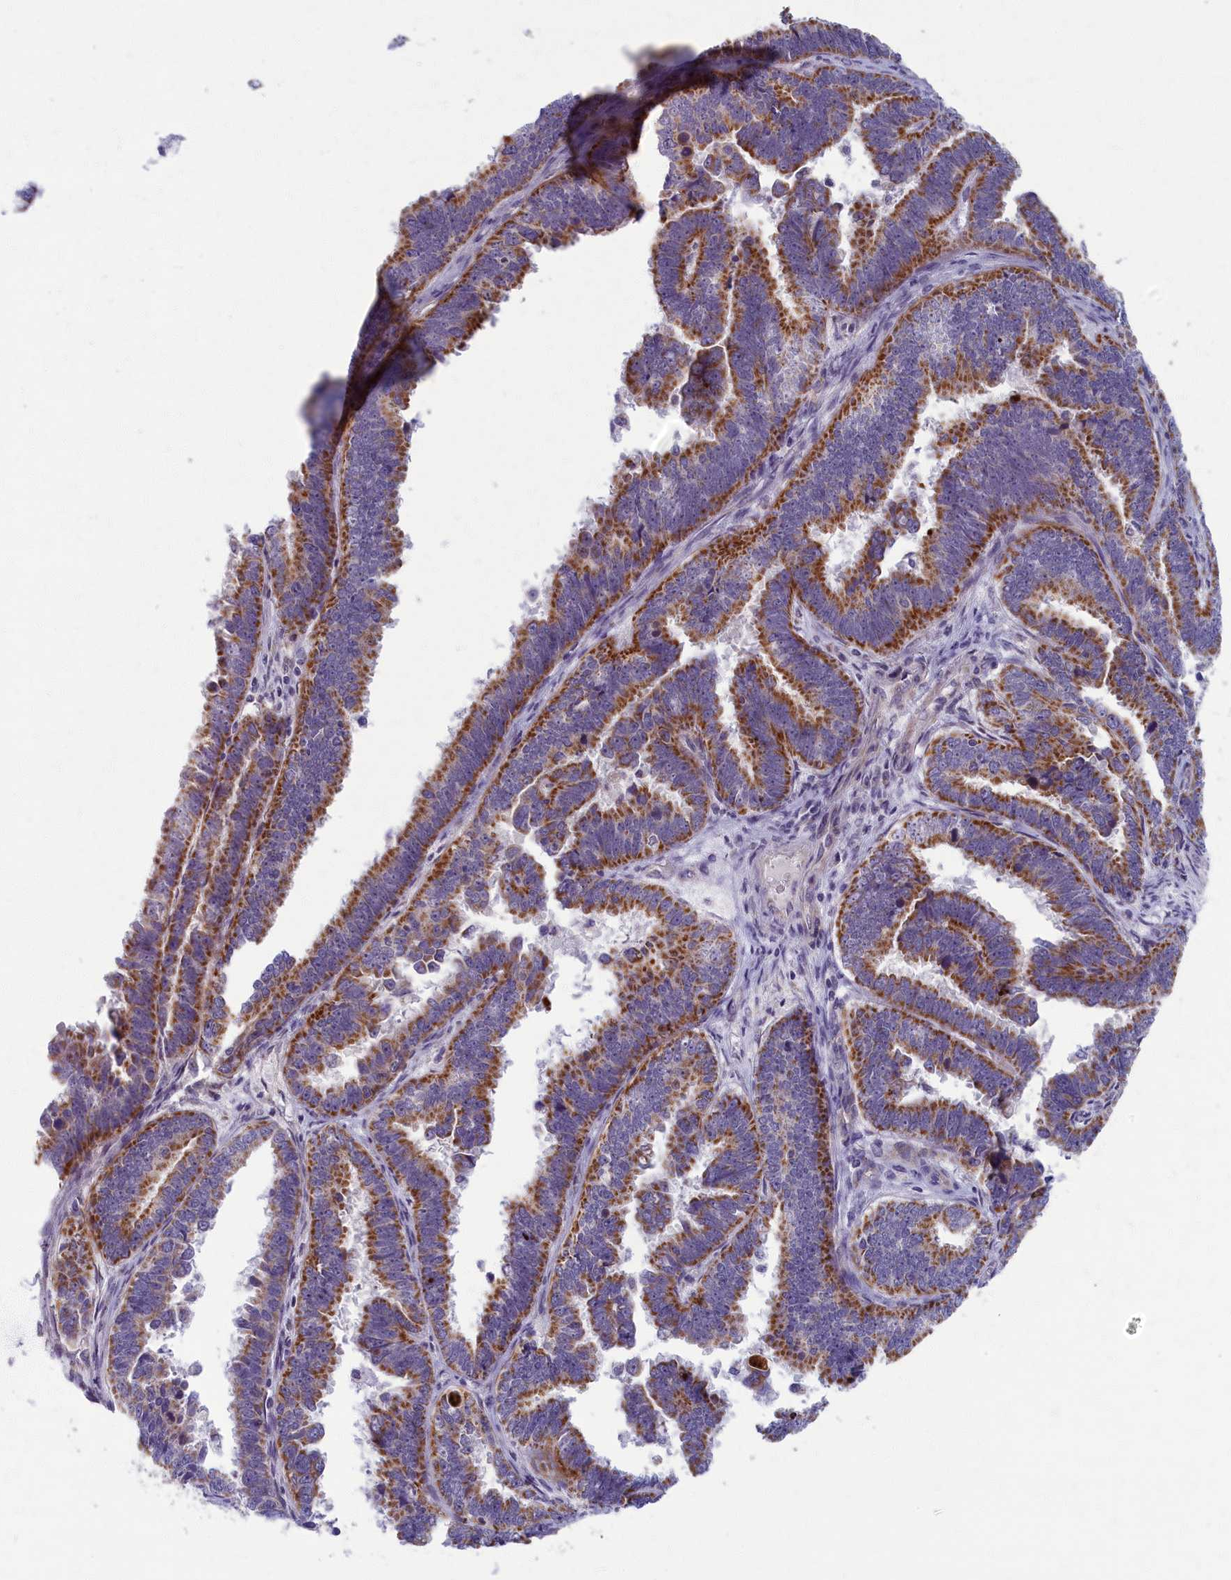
{"staining": {"intensity": "moderate", "quantity": ">75%", "location": "cytoplasmic/membranous"}, "tissue": "endometrial cancer", "cell_type": "Tumor cells", "image_type": "cancer", "snomed": [{"axis": "morphology", "description": "Adenocarcinoma, NOS"}, {"axis": "topography", "description": "Endometrium"}], "caption": "Tumor cells exhibit moderate cytoplasmic/membranous expression in approximately >75% of cells in endometrial cancer (adenocarcinoma).", "gene": "MRPS25", "patient": {"sex": "female", "age": 75}}